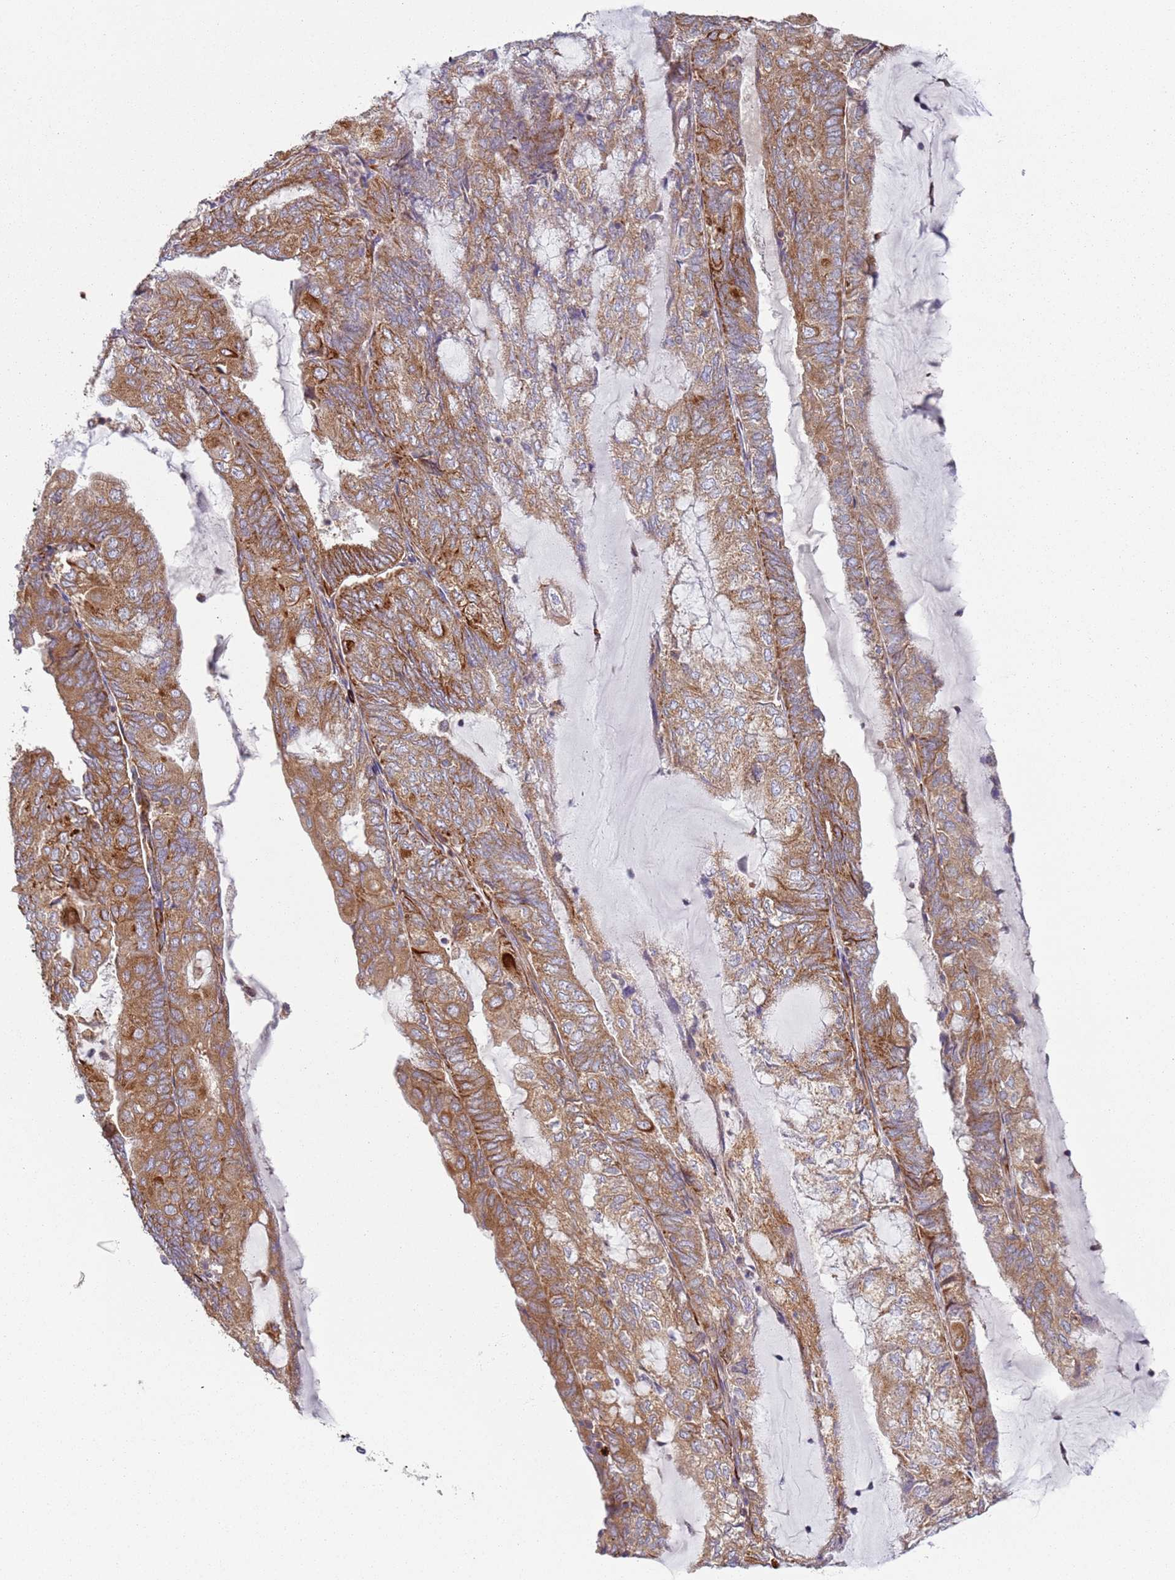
{"staining": {"intensity": "moderate", "quantity": ">75%", "location": "cytoplasmic/membranous"}, "tissue": "endometrial cancer", "cell_type": "Tumor cells", "image_type": "cancer", "snomed": [{"axis": "morphology", "description": "Adenocarcinoma, NOS"}, {"axis": "topography", "description": "Endometrium"}], "caption": "A brown stain shows moderate cytoplasmic/membranous positivity of a protein in adenocarcinoma (endometrial) tumor cells.", "gene": "SNAPIN", "patient": {"sex": "female", "age": 81}}